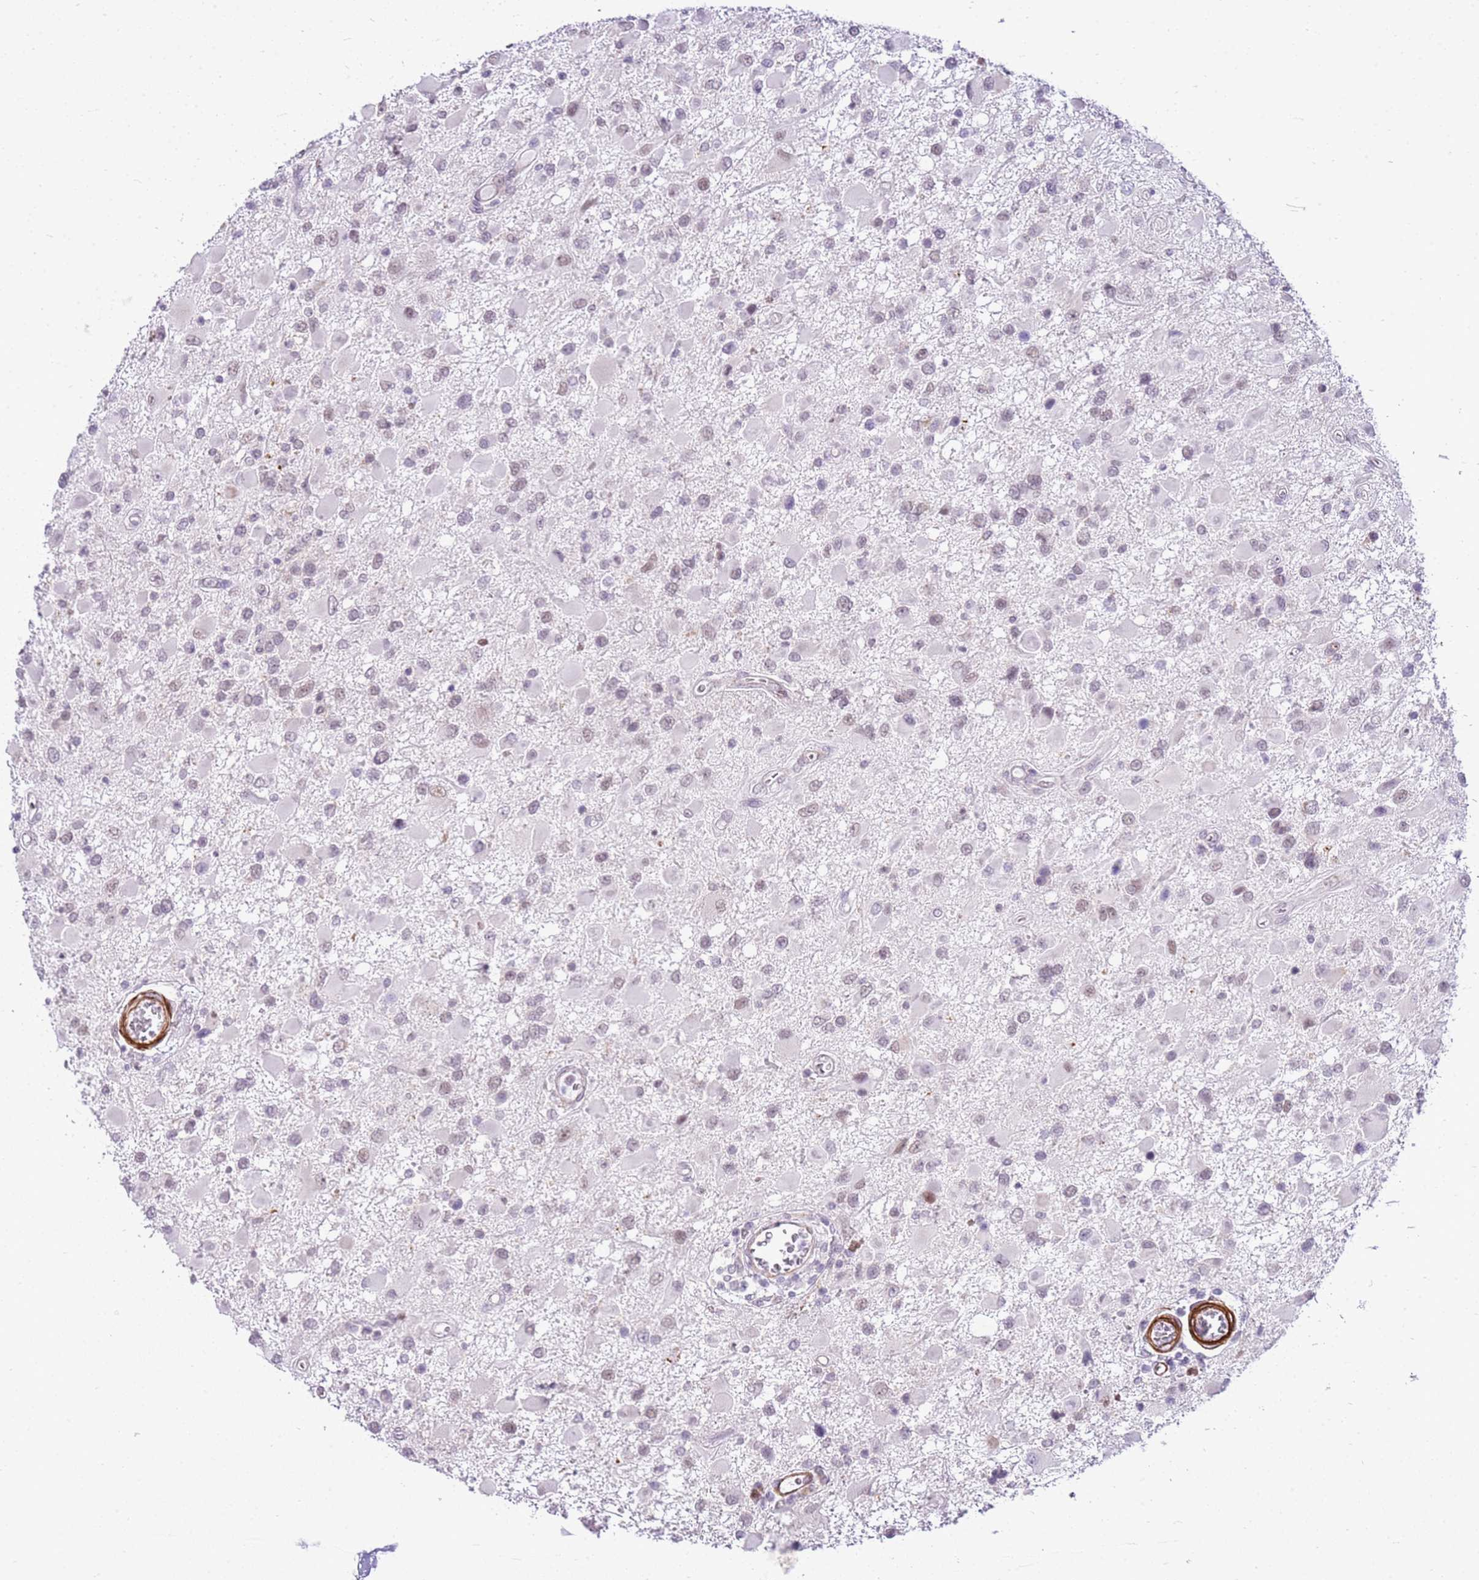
{"staining": {"intensity": "weak", "quantity": "<25%", "location": "nuclear"}, "tissue": "glioma", "cell_type": "Tumor cells", "image_type": "cancer", "snomed": [{"axis": "morphology", "description": "Glioma, malignant, High grade"}, {"axis": "topography", "description": "Brain"}], "caption": "Tumor cells show no significant expression in glioma.", "gene": "SMIM4", "patient": {"sex": "male", "age": 53}}